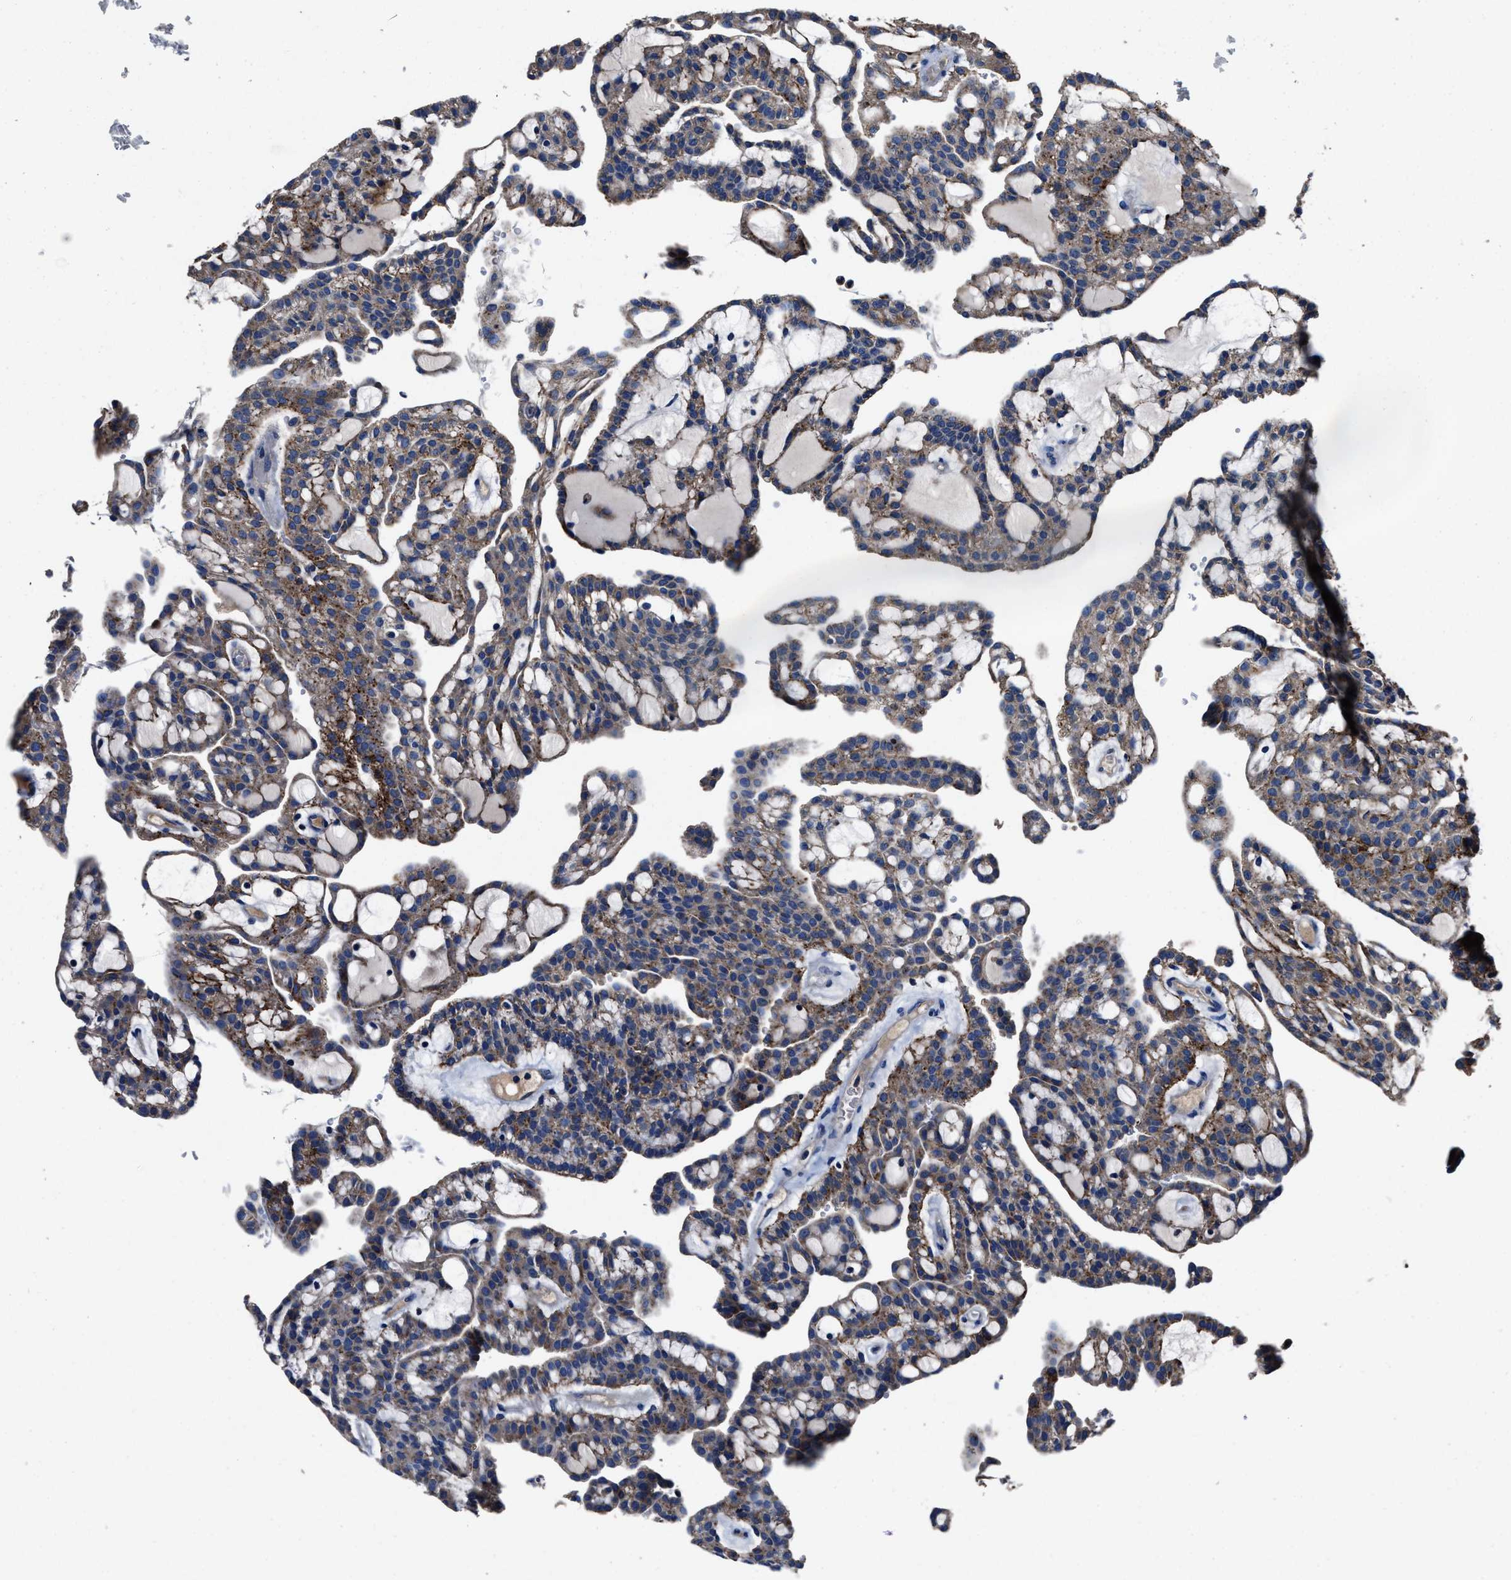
{"staining": {"intensity": "moderate", "quantity": "25%-75%", "location": "cytoplasmic/membranous"}, "tissue": "renal cancer", "cell_type": "Tumor cells", "image_type": "cancer", "snomed": [{"axis": "morphology", "description": "Adenocarcinoma, NOS"}, {"axis": "topography", "description": "Kidney"}], "caption": "A brown stain shows moderate cytoplasmic/membranous positivity of a protein in human renal cancer tumor cells.", "gene": "UBR4", "patient": {"sex": "male", "age": 63}}